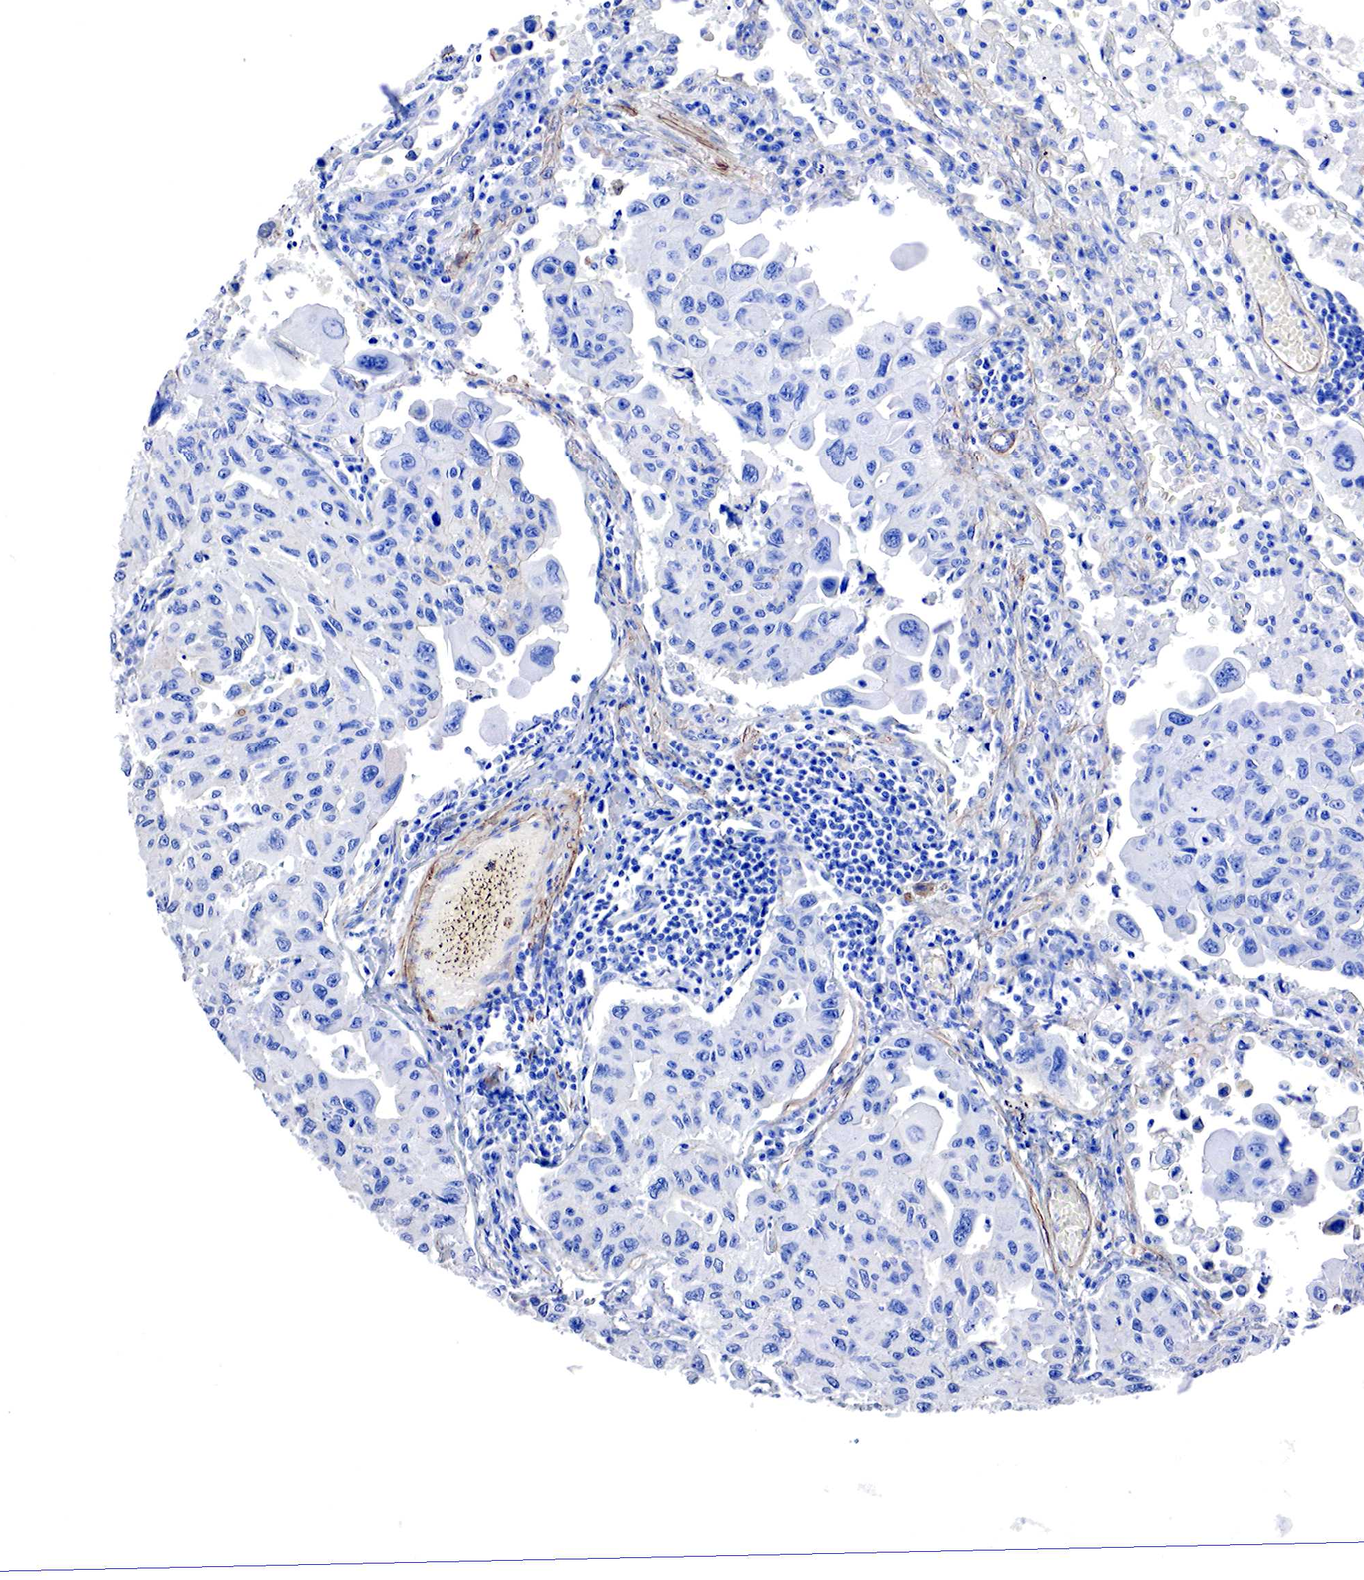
{"staining": {"intensity": "negative", "quantity": "none", "location": "none"}, "tissue": "lung cancer", "cell_type": "Tumor cells", "image_type": "cancer", "snomed": [{"axis": "morphology", "description": "Adenocarcinoma, NOS"}, {"axis": "topography", "description": "Lung"}], "caption": "There is no significant staining in tumor cells of lung cancer (adenocarcinoma).", "gene": "TPM1", "patient": {"sex": "male", "age": 64}}